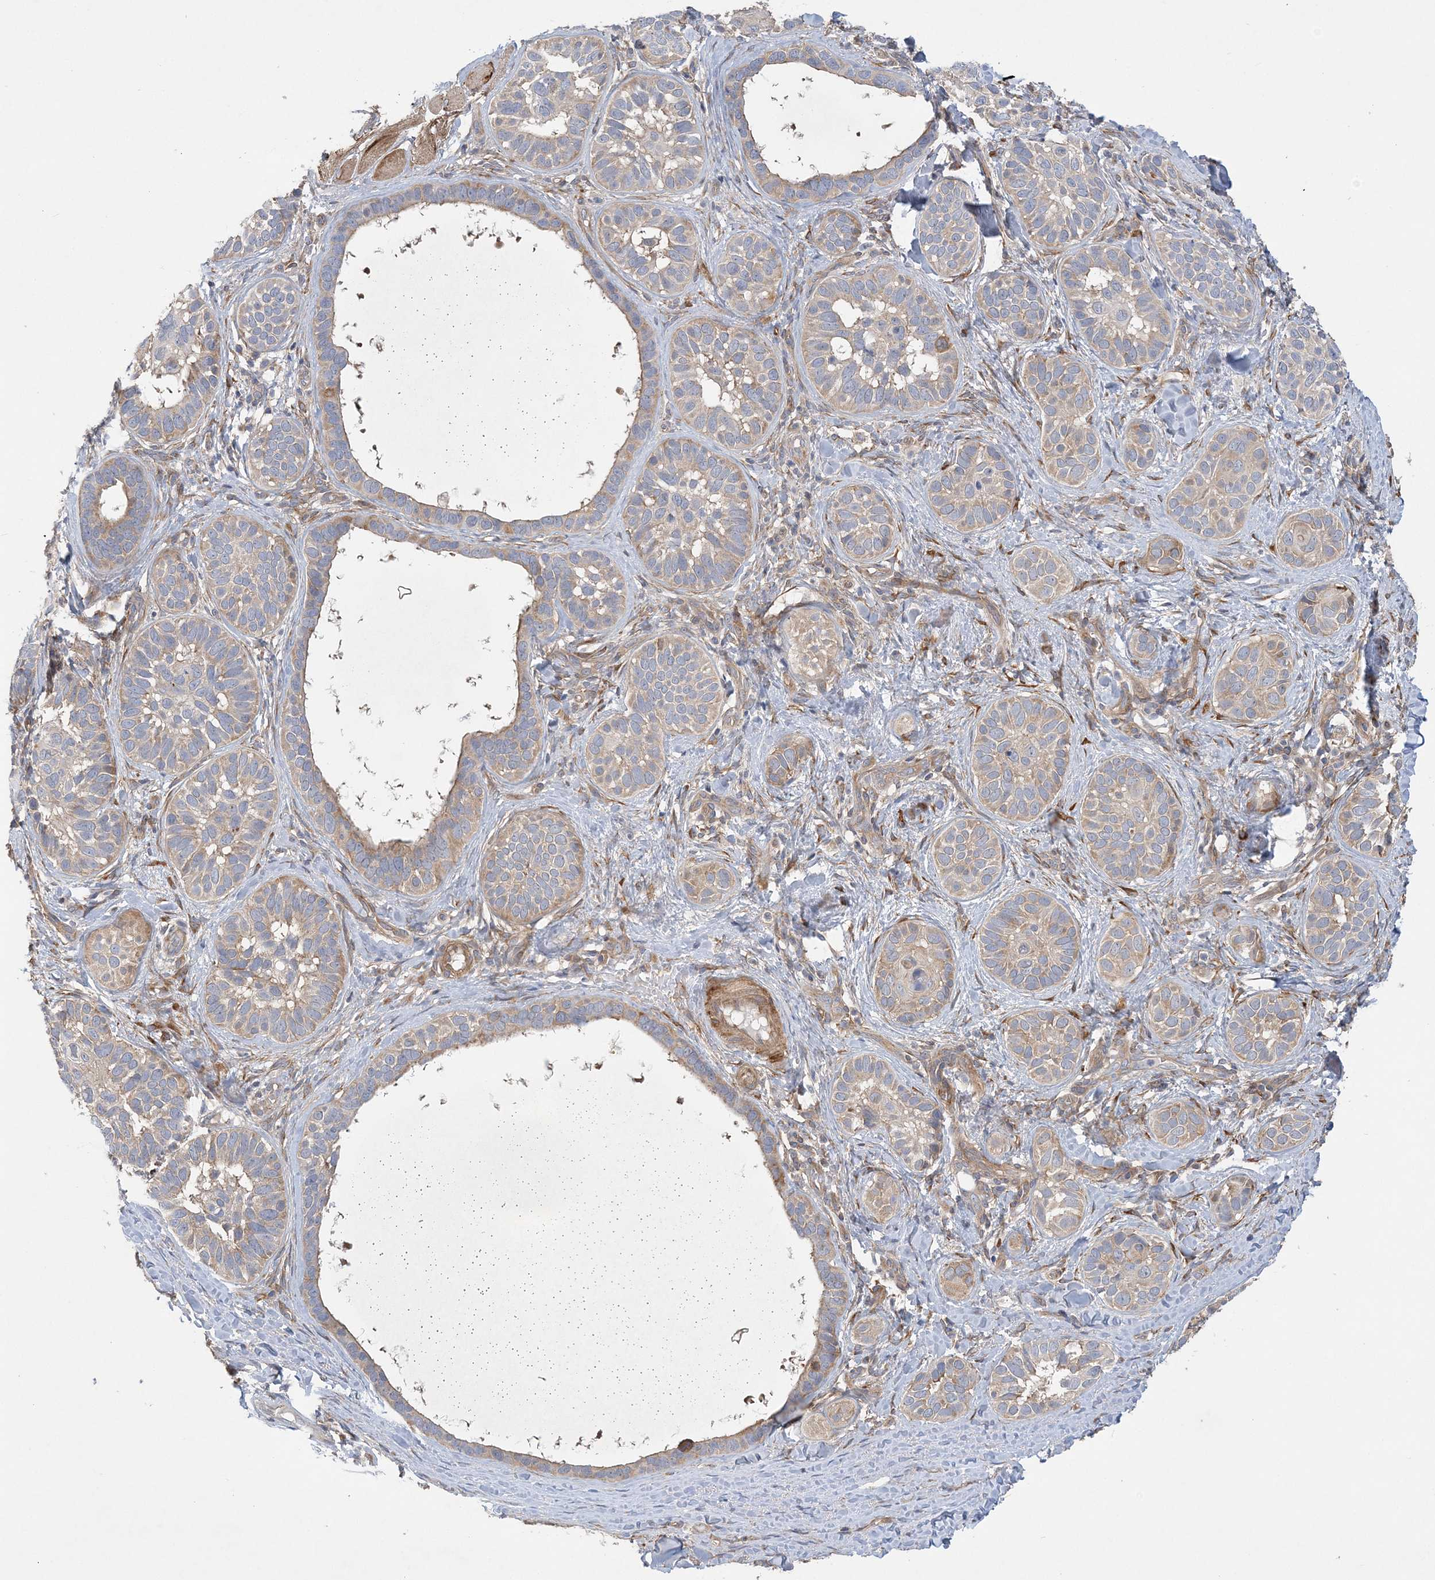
{"staining": {"intensity": "weak", "quantity": ">75%", "location": "cytoplasmic/membranous"}, "tissue": "skin cancer", "cell_type": "Tumor cells", "image_type": "cancer", "snomed": [{"axis": "morphology", "description": "Basal cell carcinoma"}, {"axis": "topography", "description": "Skin"}], "caption": "Tumor cells reveal weak cytoplasmic/membranous expression in approximately >75% of cells in skin basal cell carcinoma.", "gene": "MAP4K5", "patient": {"sex": "male", "age": 62}}